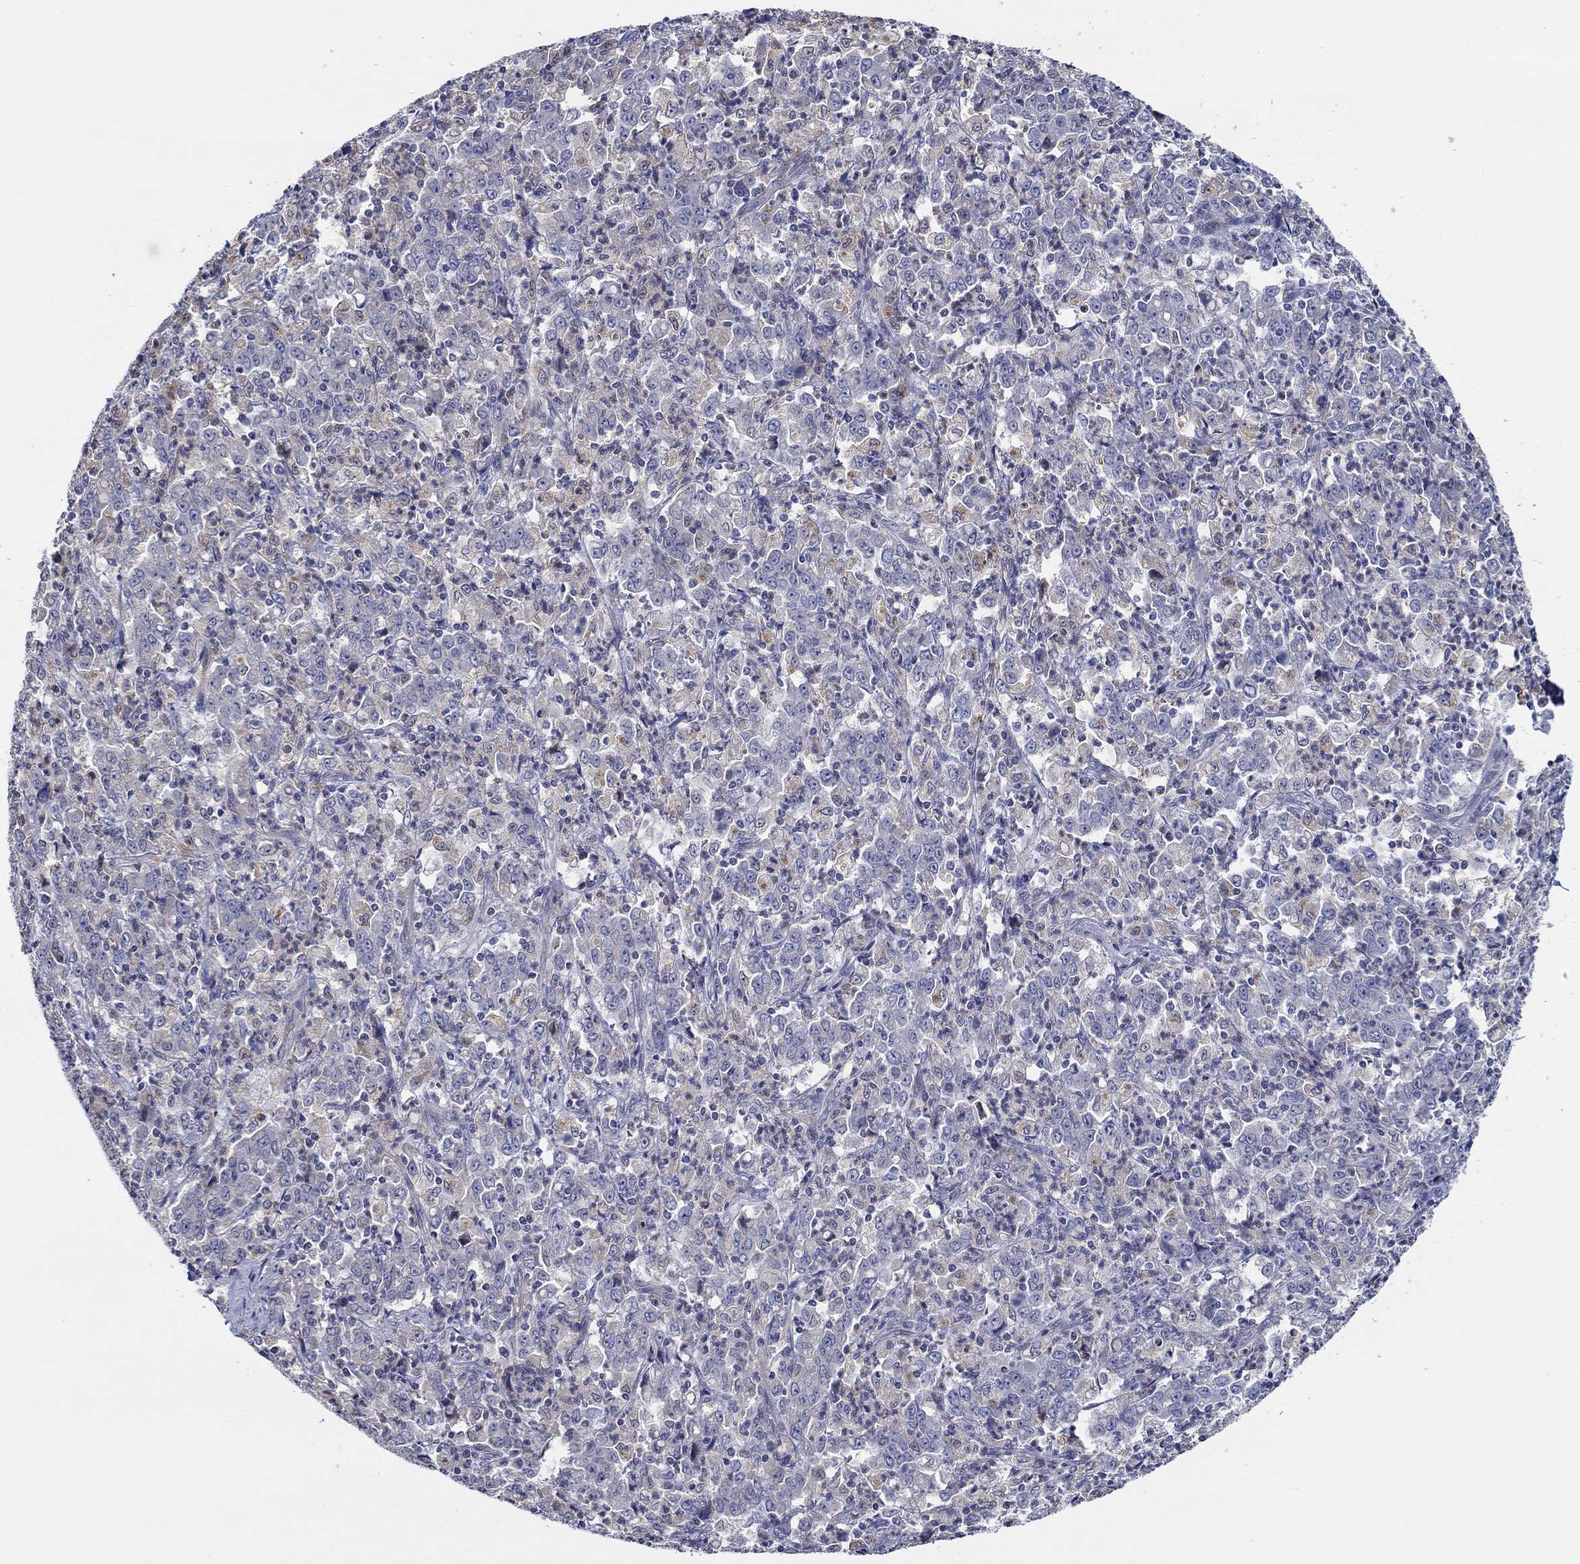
{"staining": {"intensity": "moderate", "quantity": "<25%", "location": "cytoplasmic/membranous"}, "tissue": "stomach cancer", "cell_type": "Tumor cells", "image_type": "cancer", "snomed": [{"axis": "morphology", "description": "Adenocarcinoma, NOS"}, {"axis": "topography", "description": "Stomach, lower"}], "caption": "Protein staining of stomach cancer (adenocarcinoma) tissue shows moderate cytoplasmic/membranous positivity in approximately <25% of tumor cells.", "gene": "CFAP61", "patient": {"sex": "female", "age": 71}}